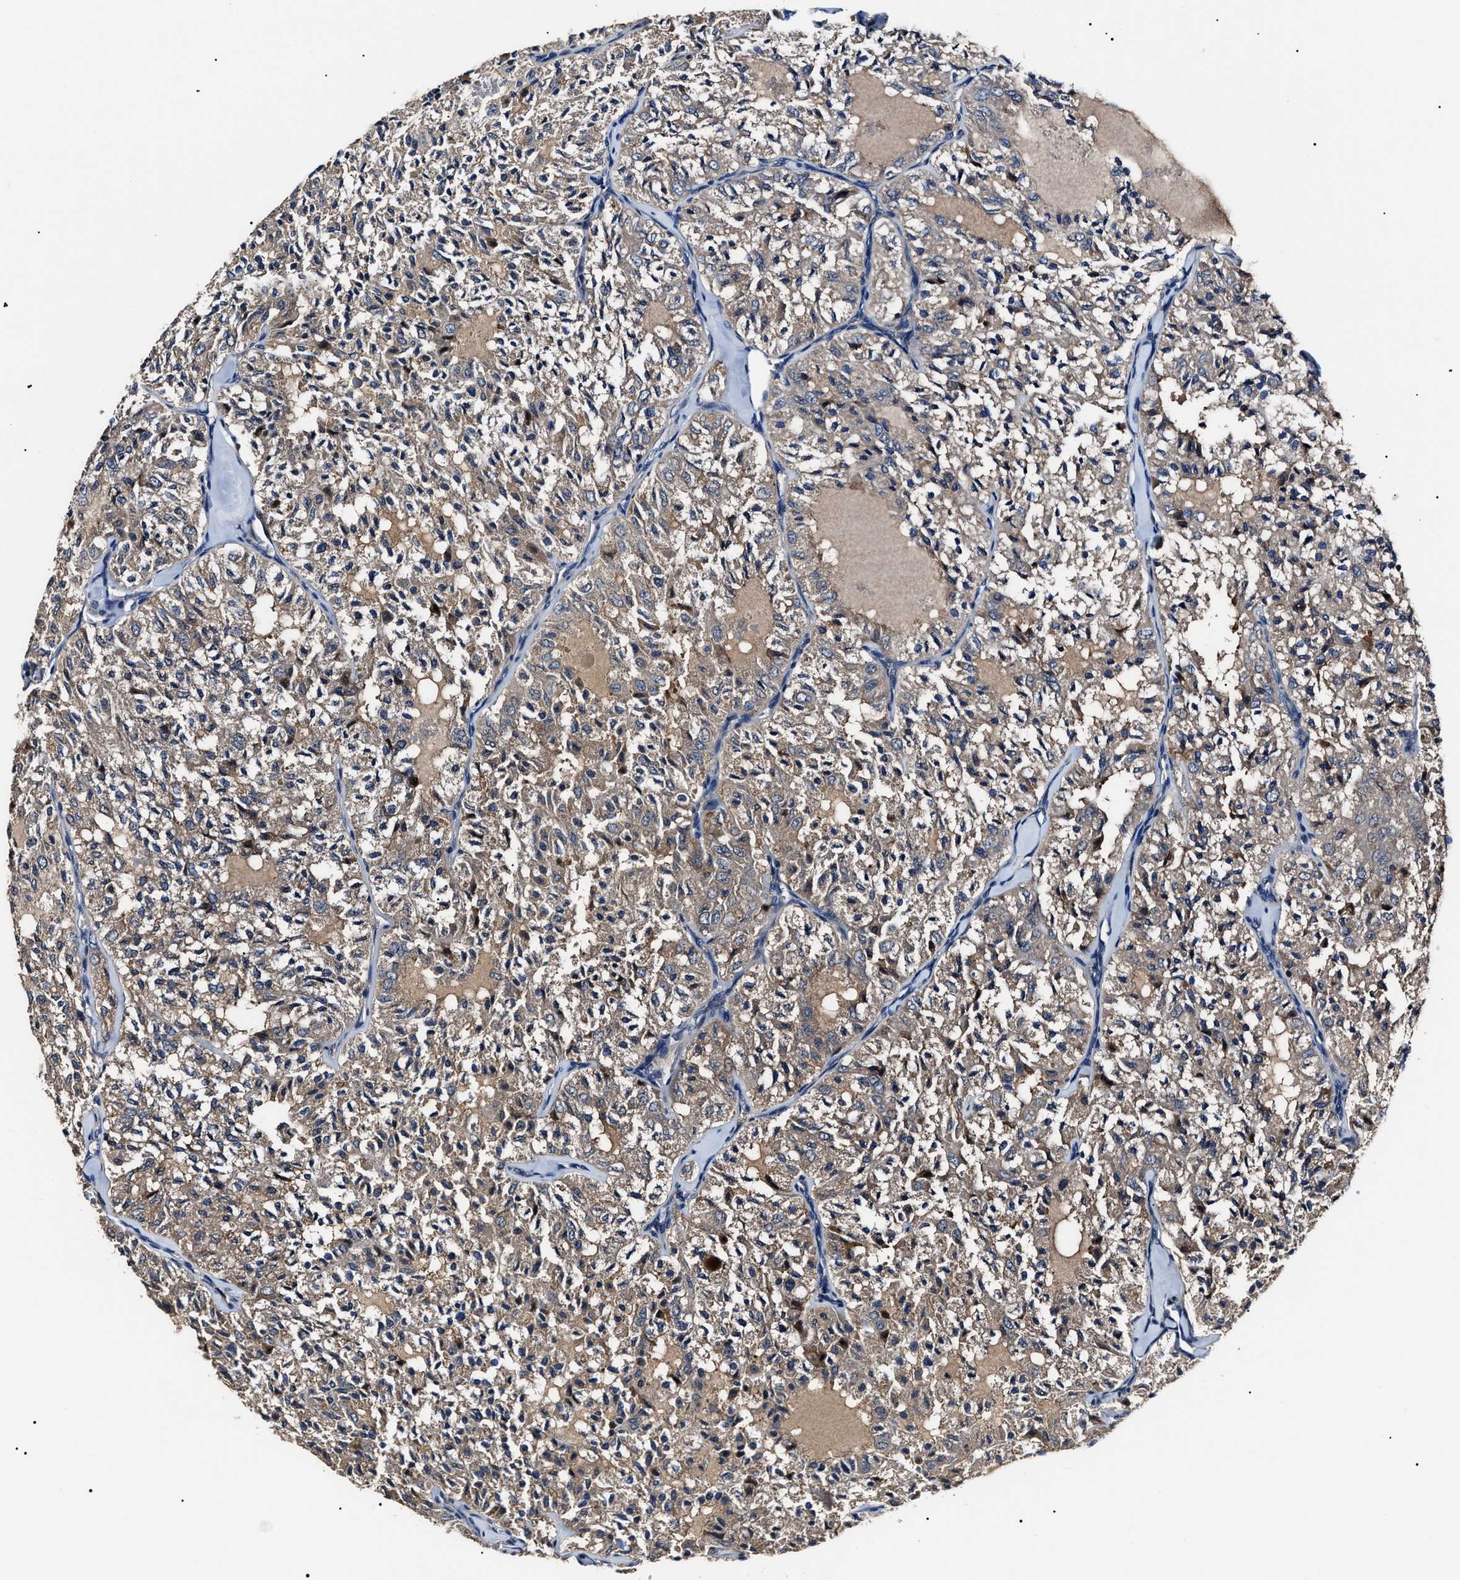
{"staining": {"intensity": "negative", "quantity": "none", "location": "none"}, "tissue": "thyroid cancer", "cell_type": "Tumor cells", "image_type": "cancer", "snomed": [{"axis": "morphology", "description": "Follicular adenoma carcinoma, NOS"}, {"axis": "topography", "description": "Thyroid gland"}], "caption": "This is a photomicrograph of immunohistochemistry staining of thyroid cancer (follicular adenoma carcinoma), which shows no staining in tumor cells.", "gene": "IFT81", "patient": {"sex": "male", "age": 75}}